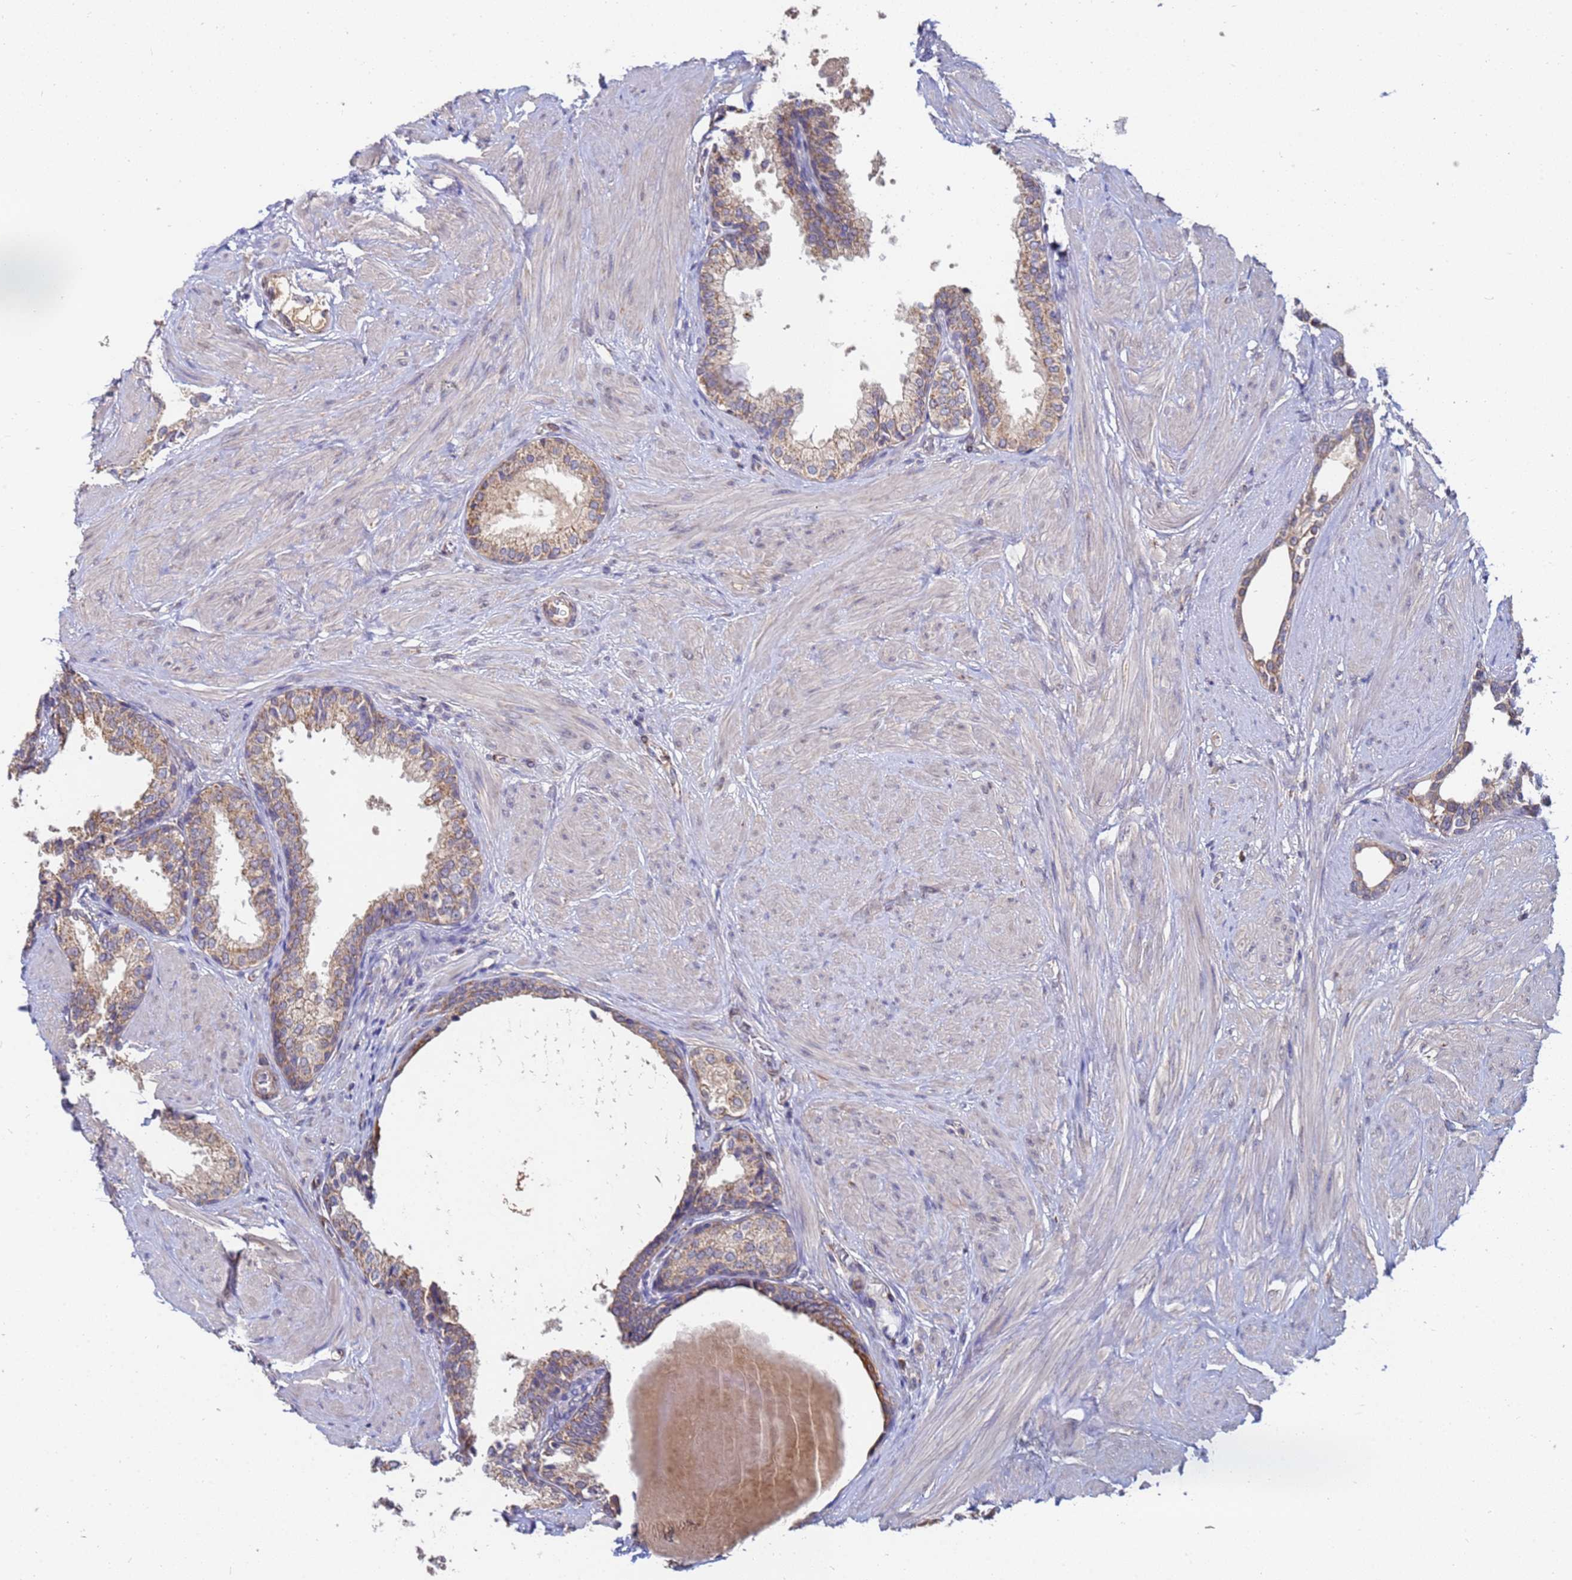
{"staining": {"intensity": "moderate", "quantity": "<25%", "location": "cytoplasmic/membranous"}, "tissue": "prostate", "cell_type": "Glandular cells", "image_type": "normal", "snomed": [{"axis": "morphology", "description": "Normal tissue, NOS"}, {"axis": "topography", "description": "Prostate"}], "caption": "High-magnification brightfield microscopy of normal prostate stained with DAB (3,3'-diaminobenzidine) (brown) and counterstained with hematoxylin (blue). glandular cells exhibit moderate cytoplasmic/membranous staining is appreciated in about<25% of cells.", "gene": "C5orf34", "patient": {"sex": "male", "age": 48}}